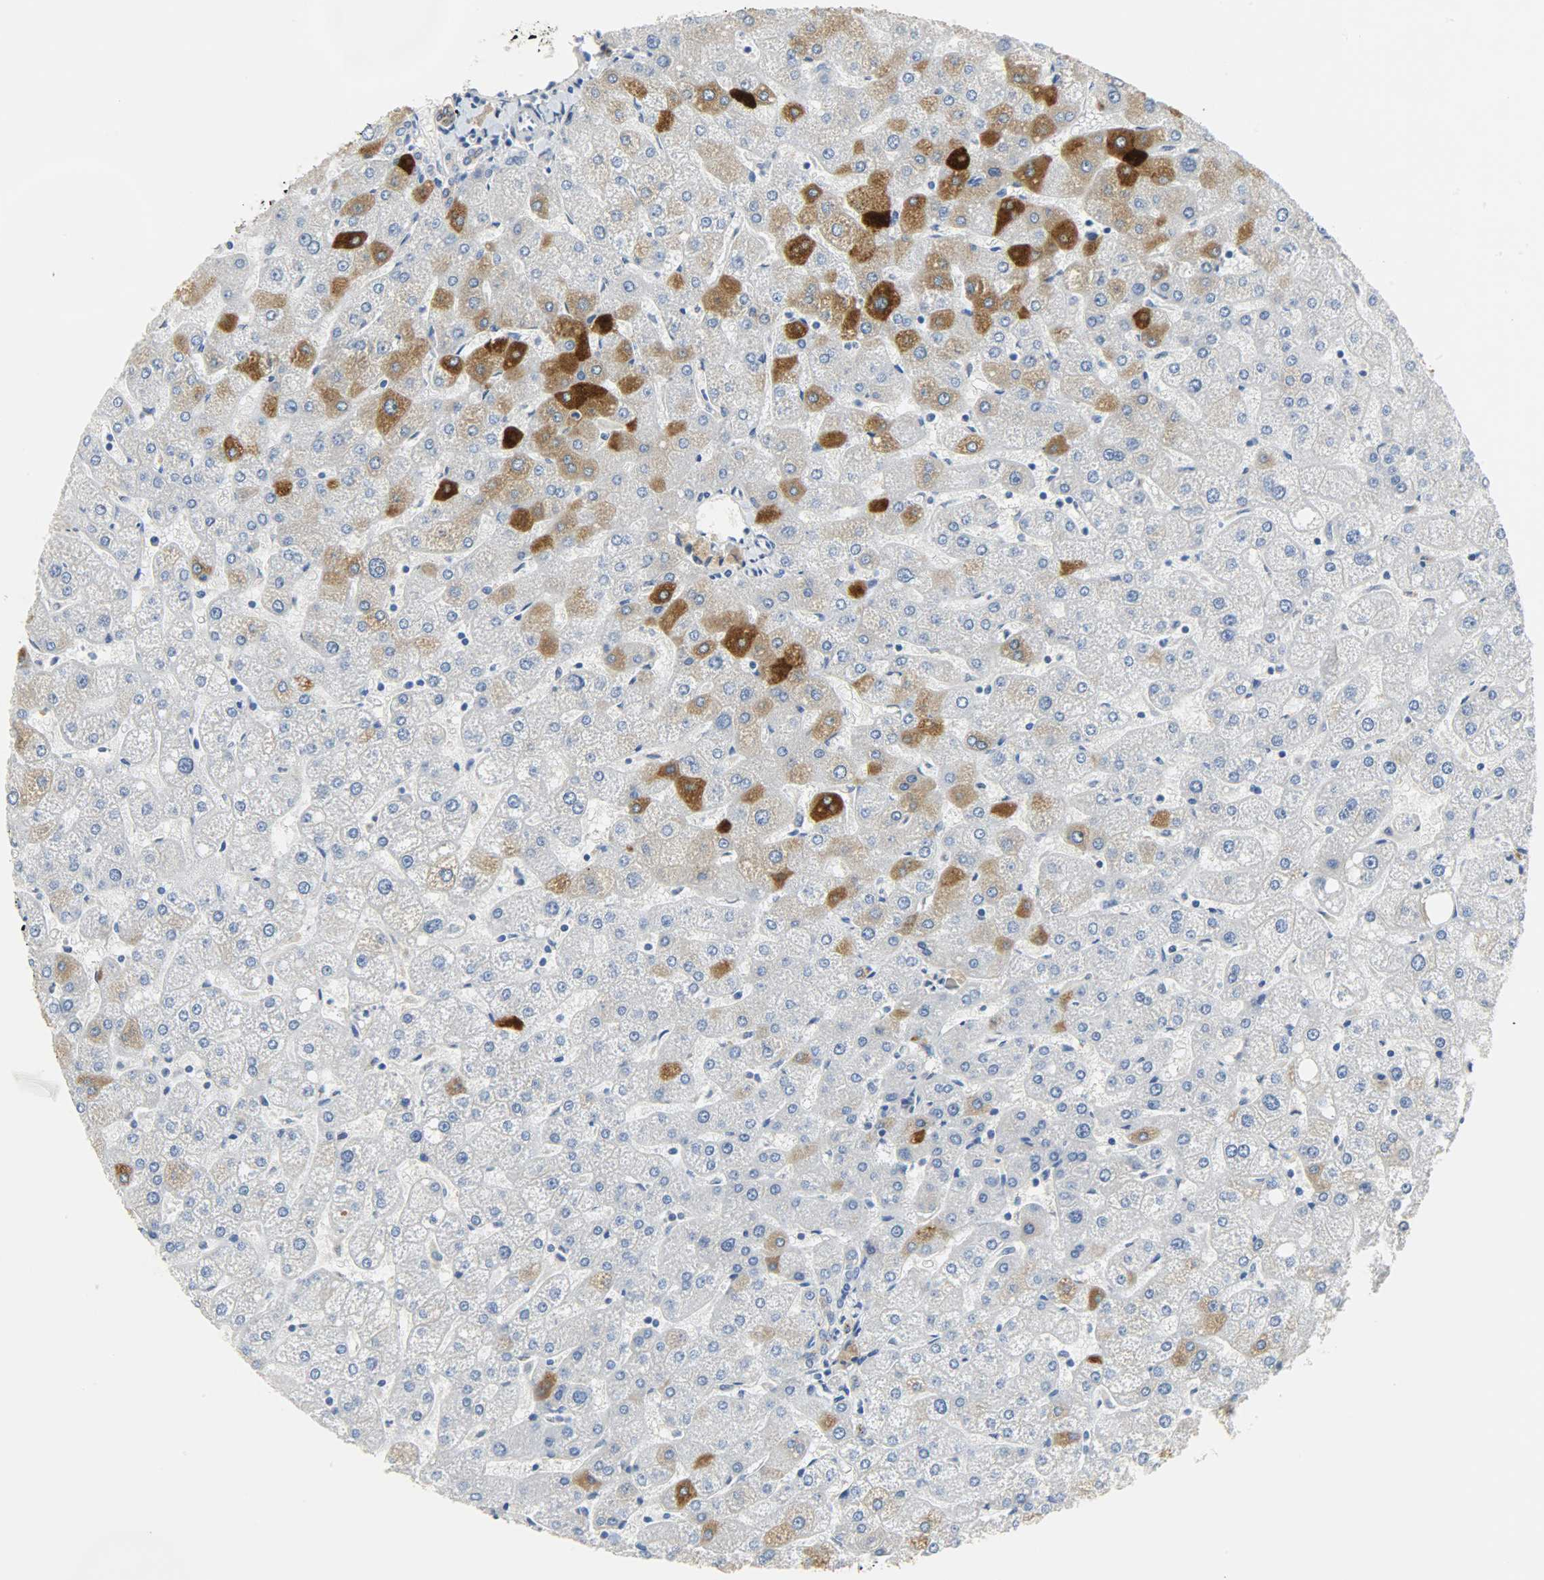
{"staining": {"intensity": "strong", "quantity": "25%-75%", "location": "cytoplasmic/membranous"}, "tissue": "liver", "cell_type": "Hepatocytes", "image_type": "normal", "snomed": [{"axis": "morphology", "description": "Normal tissue, NOS"}, {"axis": "topography", "description": "Liver"}], "caption": "Immunohistochemistry of normal liver displays high levels of strong cytoplasmic/membranous expression in about 25%-75% of hepatocytes.", "gene": "CRP", "patient": {"sex": "male", "age": 67}}